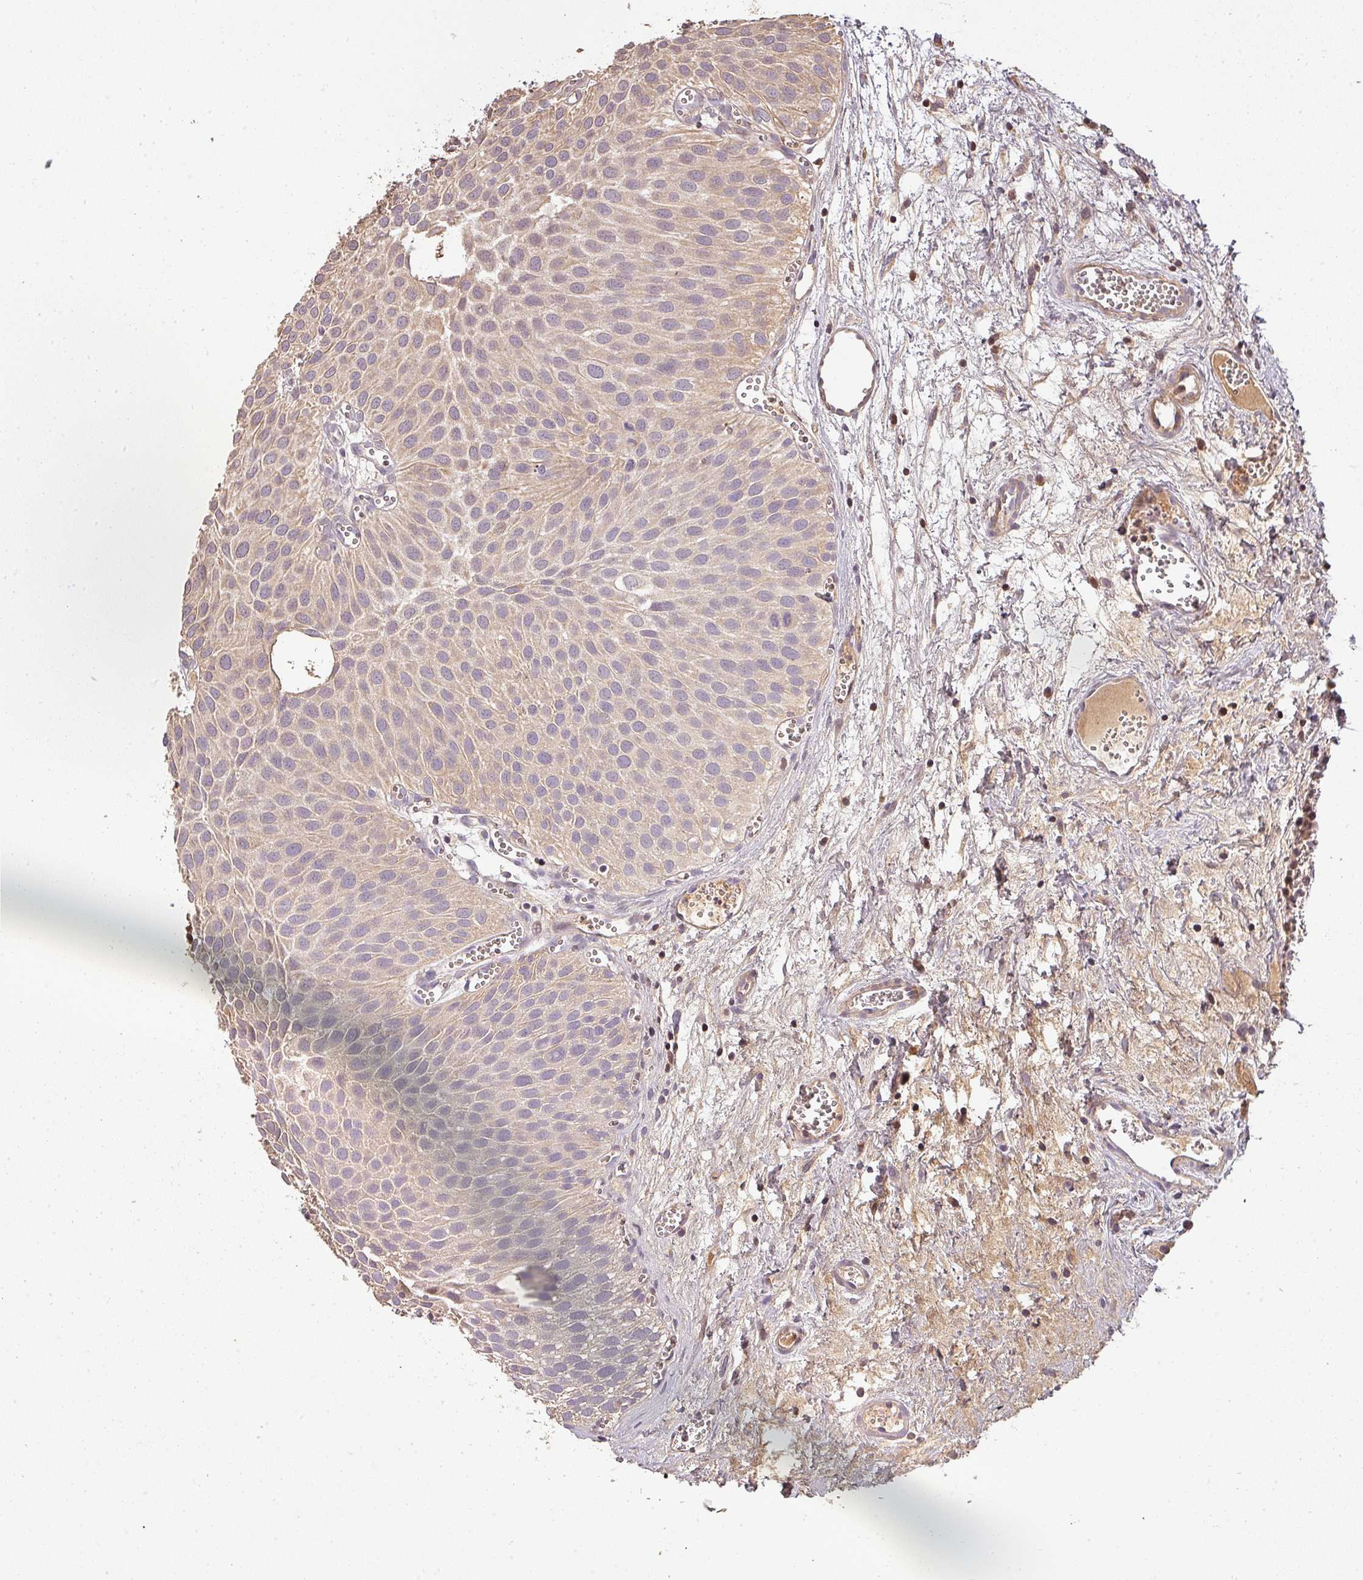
{"staining": {"intensity": "weak", "quantity": "<25%", "location": "cytoplasmic/membranous"}, "tissue": "urothelial cancer", "cell_type": "Tumor cells", "image_type": "cancer", "snomed": [{"axis": "morphology", "description": "Urothelial carcinoma, Low grade"}, {"axis": "topography", "description": "Urinary bladder"}], "caption": "Tumor cells are negative for protein expression in human urothelial cancer.", "gene": "BPIFB3", "patient": {"sex": "male", "age": 88}}